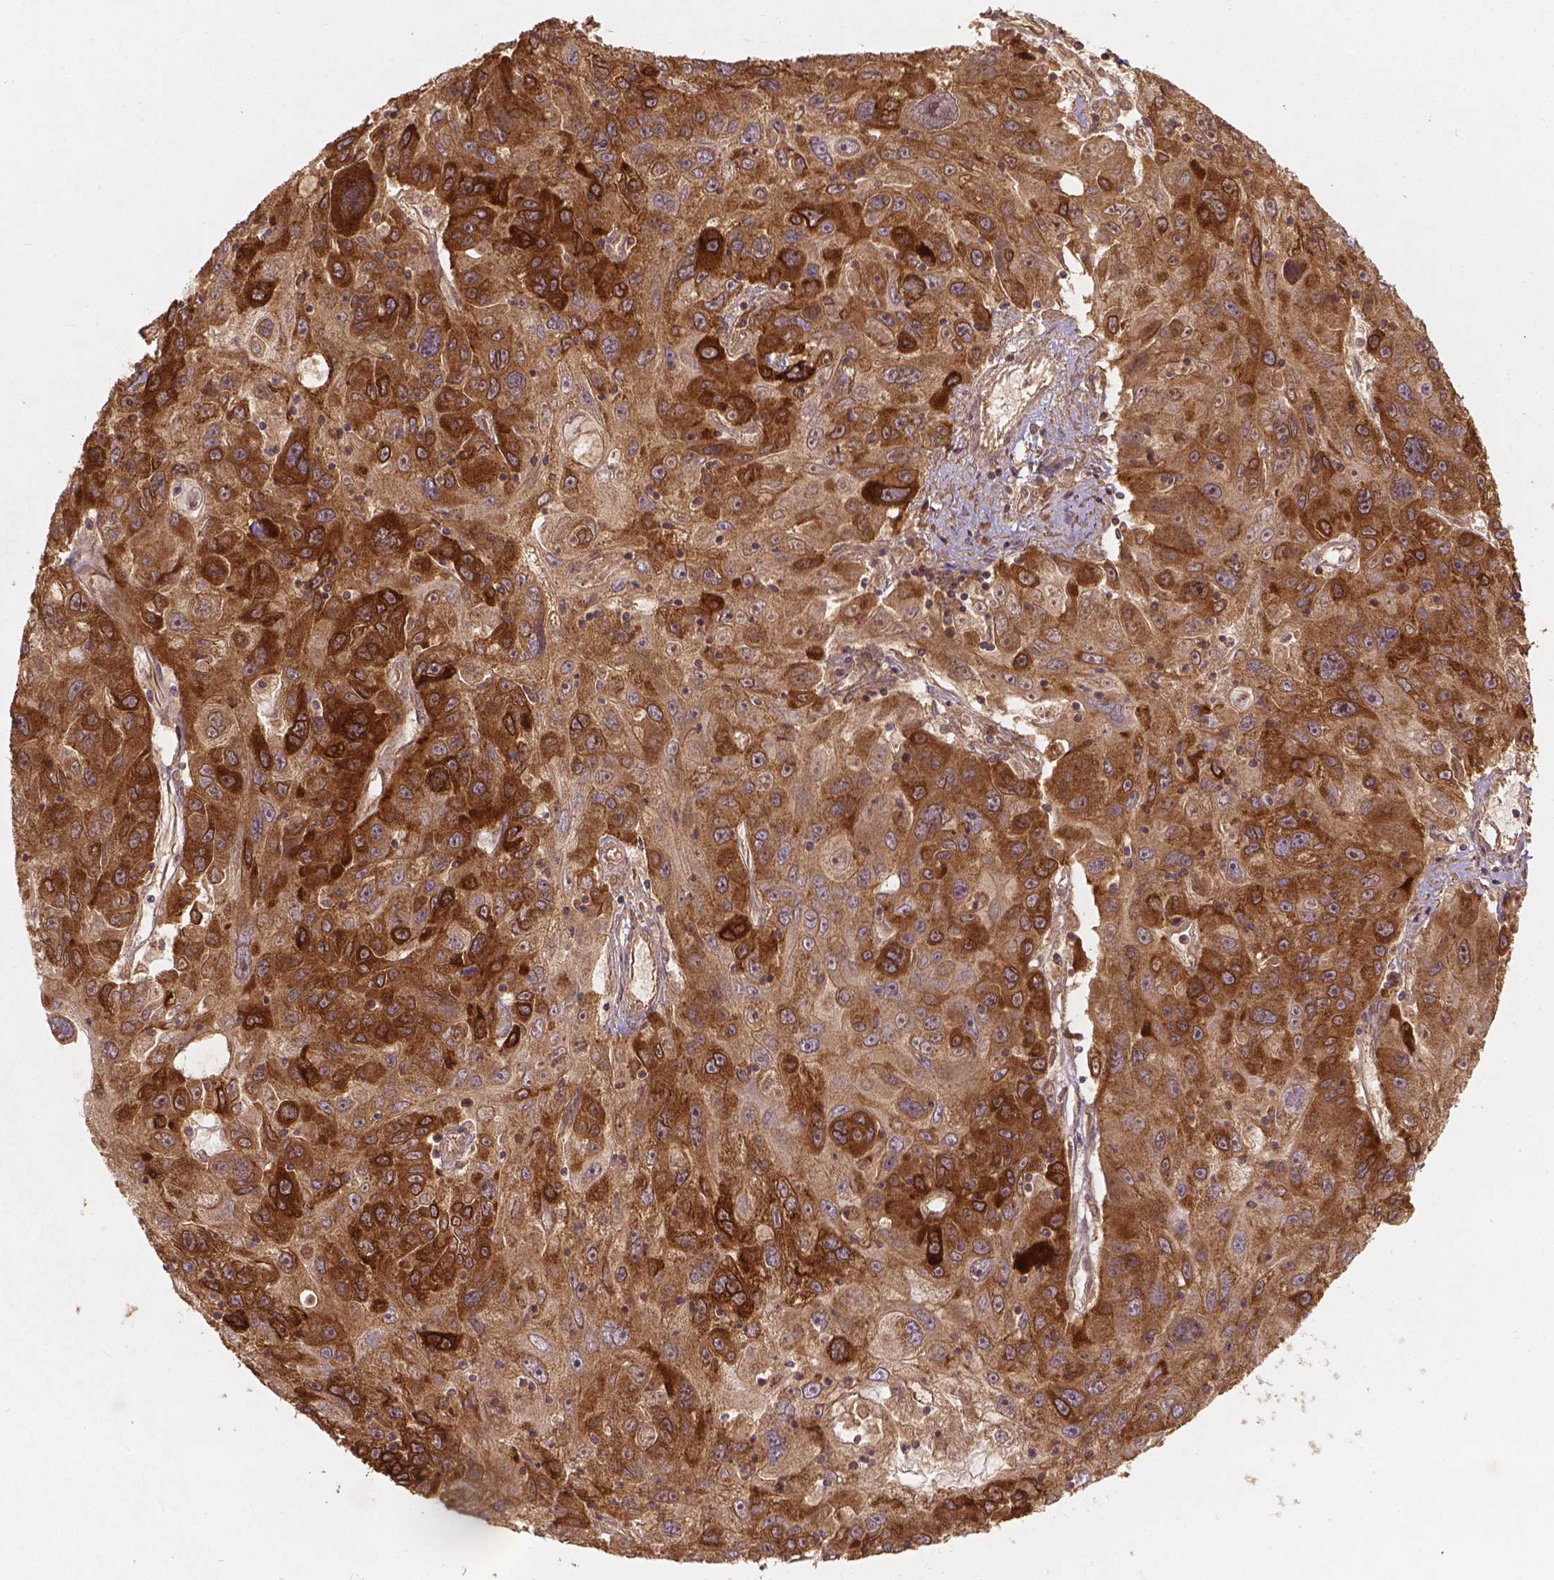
{"staining": {"intensity": "strong", "quantity": ">75%", "location": "cytoplasmic/membranous"}, "tissue": "stomach cancer", "cell_type": "Tumor cells", "image_type": "cancer", "snomed": [{"axis": "morphology", "description": "Adenocarcinoma, NOS"}, {"axis": "topography", "description": "Stomach"}], "caption": "High-magnification brightfield microscopy of adenocarcinoma (stomach) stained with DAB (brown) and counterstained with hematoxylin (blue). tumor cells exhibit strong cytoplasmic/membranous staining is present in approximately>75% of cells.", "gene": "XPR1", "patient": {"sex": "male", "age": 56}}